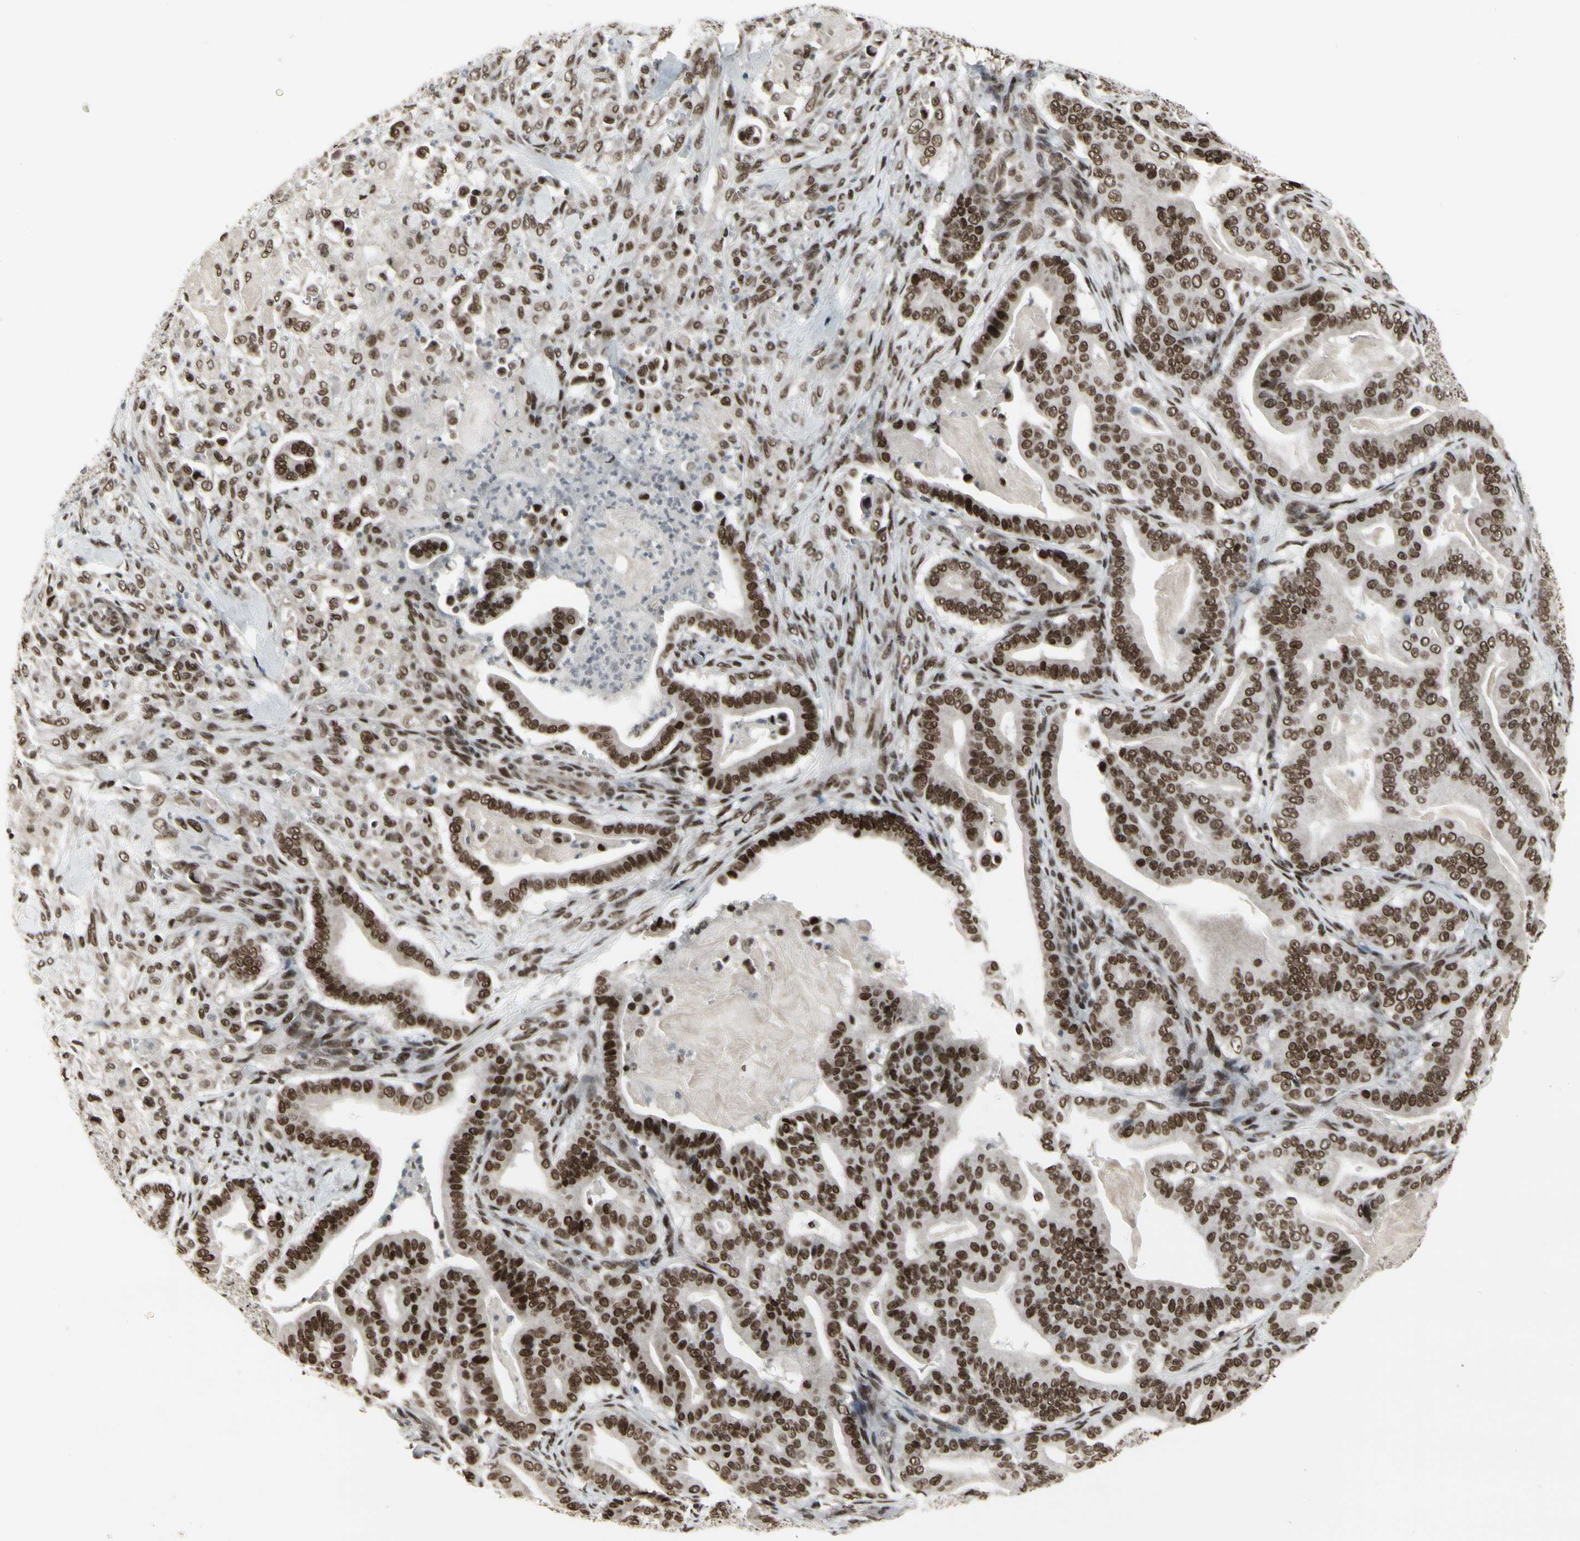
{"staining": {"intensity": "strong", "quantity": ">75%", "location": "nuclear"}, "tissue": "pancreatic cancer", "cell_type": "Tumor cells", "image_type": "cancer", "snomed": [{"axis": "morphology", "description": "Adenocarcinoma, NOS"}, {"axis": "topography", "description": "Pancreas"}], "caption": "Protein staining reveals strong nuclear expression in approximately >75% of tumor cells in pancreatic cancer (adenocarcinoma). Nuclei are stained in blue.", "gene": "HMG20A", "patient": {"sex": "male", "age": 63}}